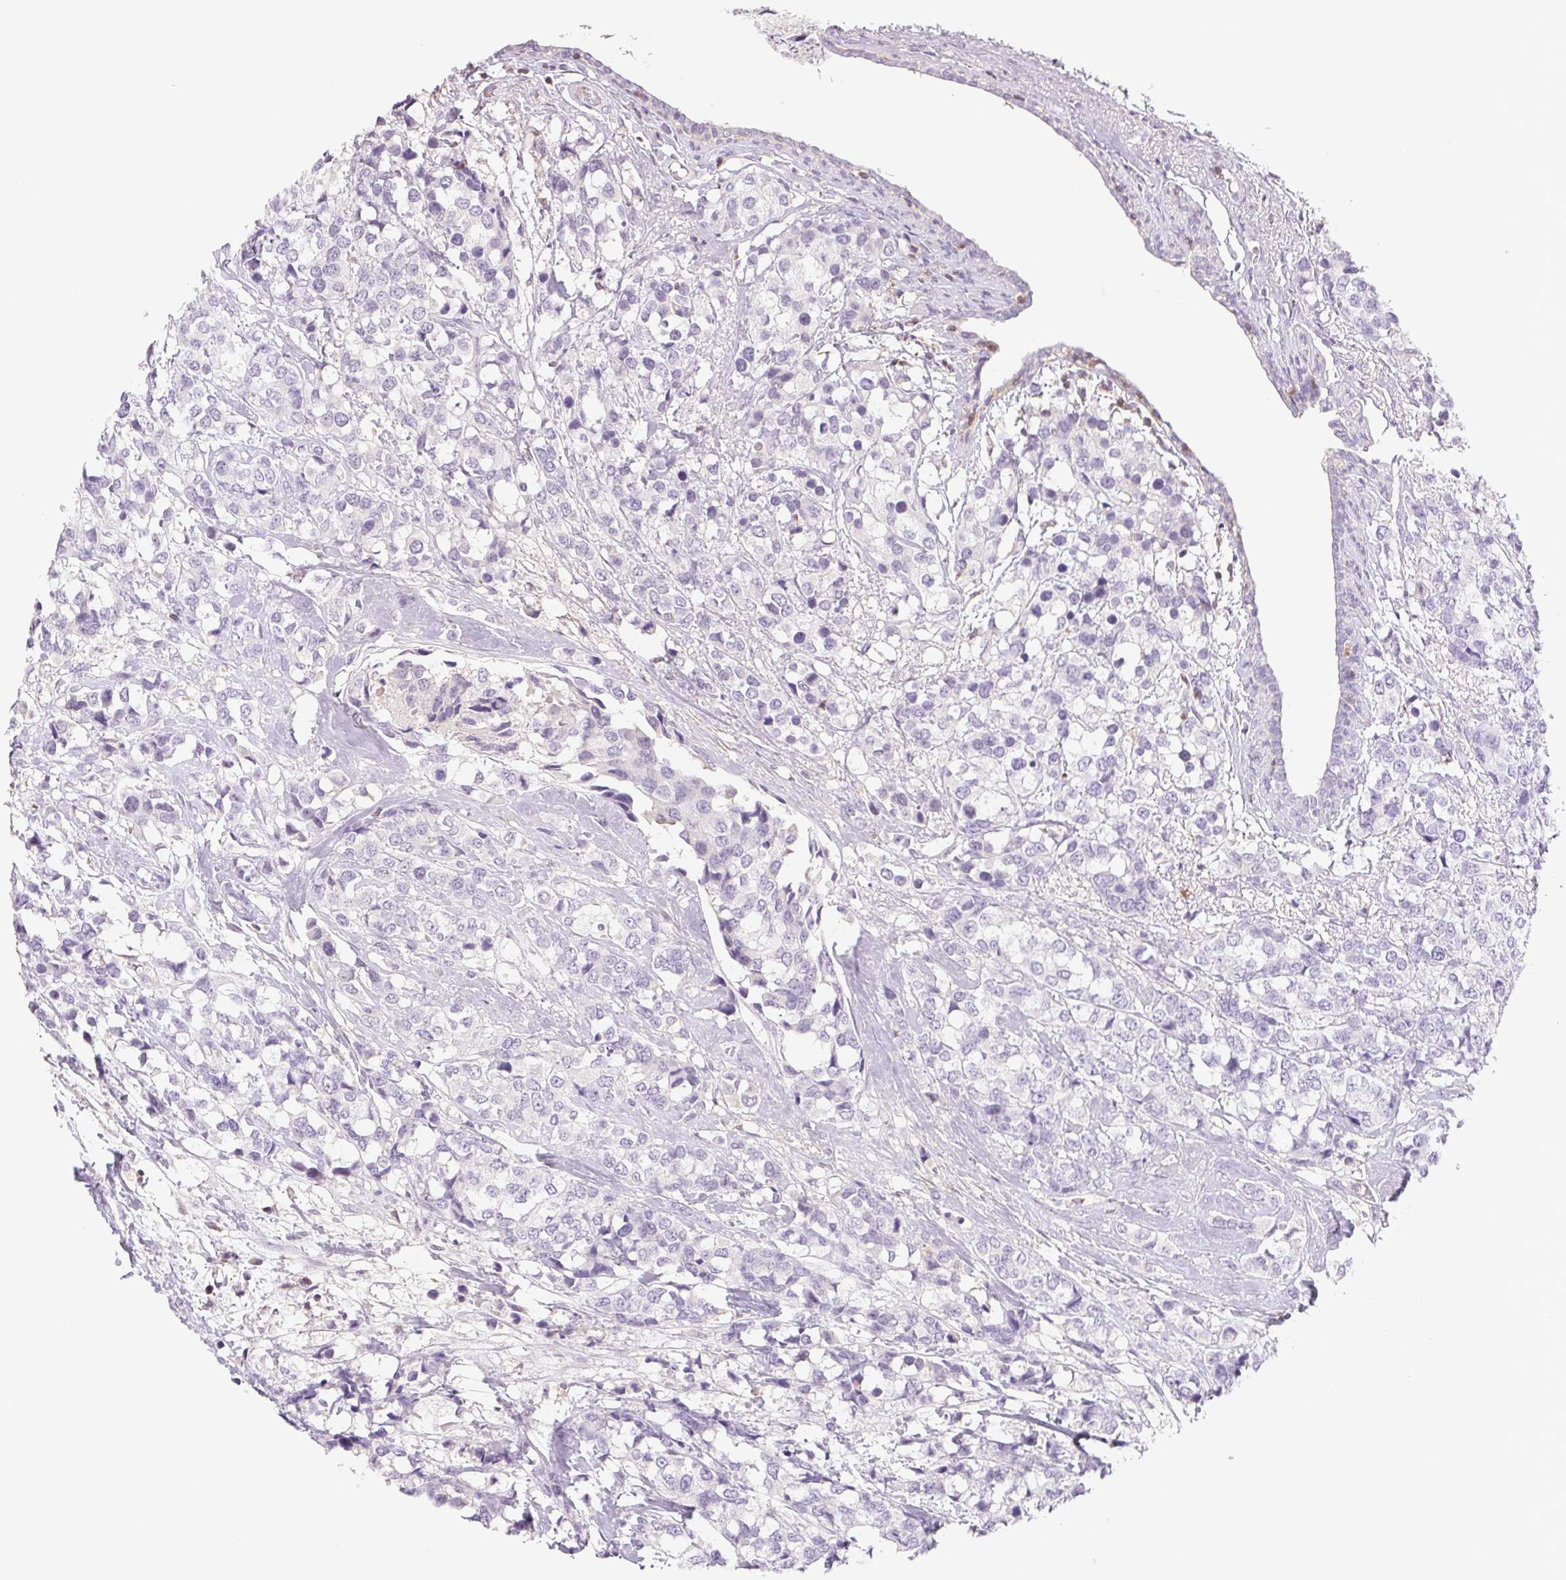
{"staining": {"intensity": "negative", "quantity": "none", "location": "none"}, "tissue": "breast cancer", "cell_type": "Tumor cells", "image_type": "cancer", "snomed": [{"axis": "morphology", "description": "Lobular carcinoma"}, {"axis": "topography", "description": "Breast"}], "caption": "The immunohistochemistry micrograph has no significant positivity in tumor cells of breast cancer tissue.", "gene": "KIF26A", "patient": {"sex": "female", "age": 59}}